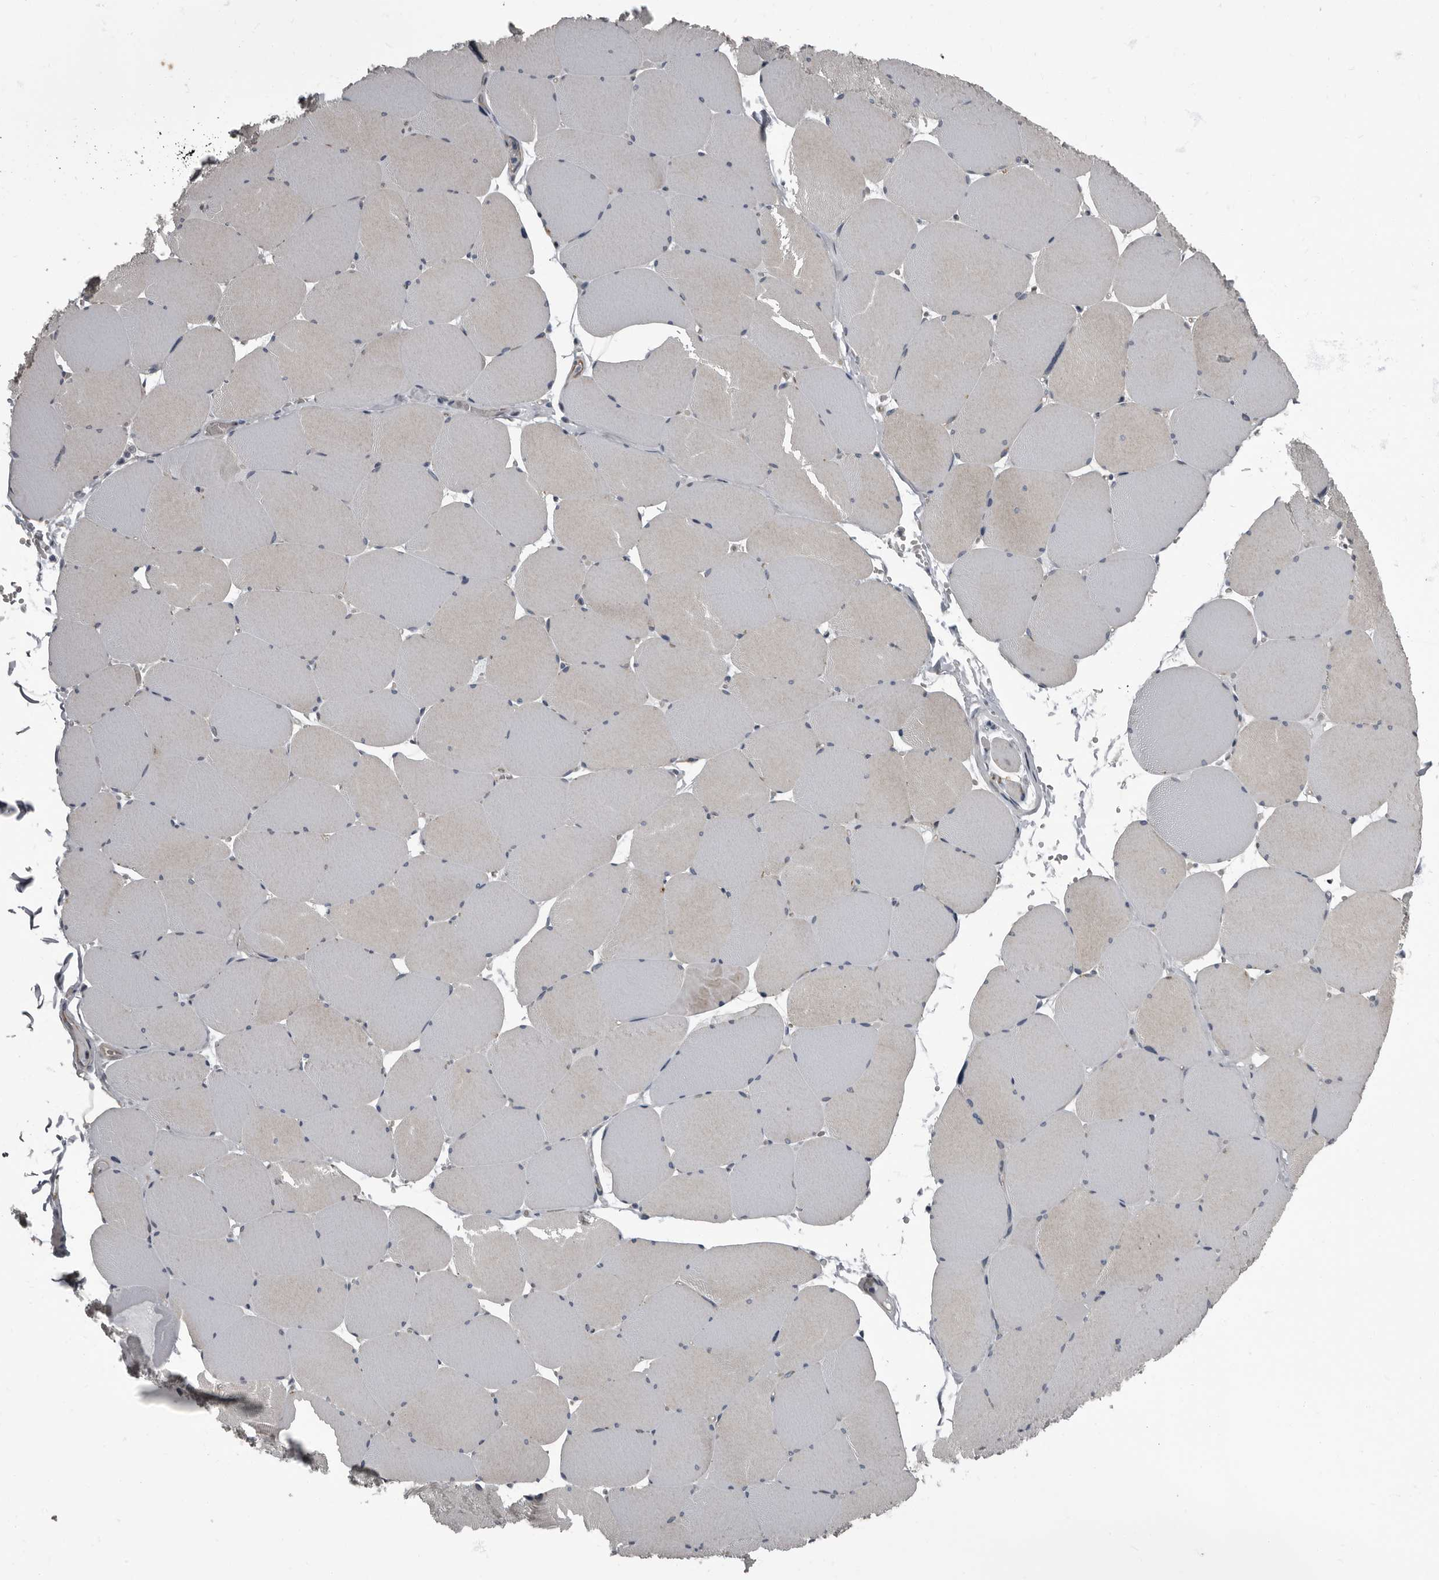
{"staining": {"intensity": "weak", "quantity": "<25%", "location": "cytoplasmic/membranous"}, "tissue": "skeletal muscle", "cell_type": "Myocytes", "image_type": "normal", "snomed": [{"axis": "morphology", "description": "Normal tissue, NOS"}, {"axis": "topography", "description": "Skeletal muscle"}, {"axis": "topography", "description": "Head-Neck"}], "caption": "Benign skeletal muscle was stained to show a protein in brown. There is no significant staining in myocytes. (DAB immunohistochemistry, high magnification).", "gene": "TPD52L1", "patient": {"sex": "male", "age": 66}}